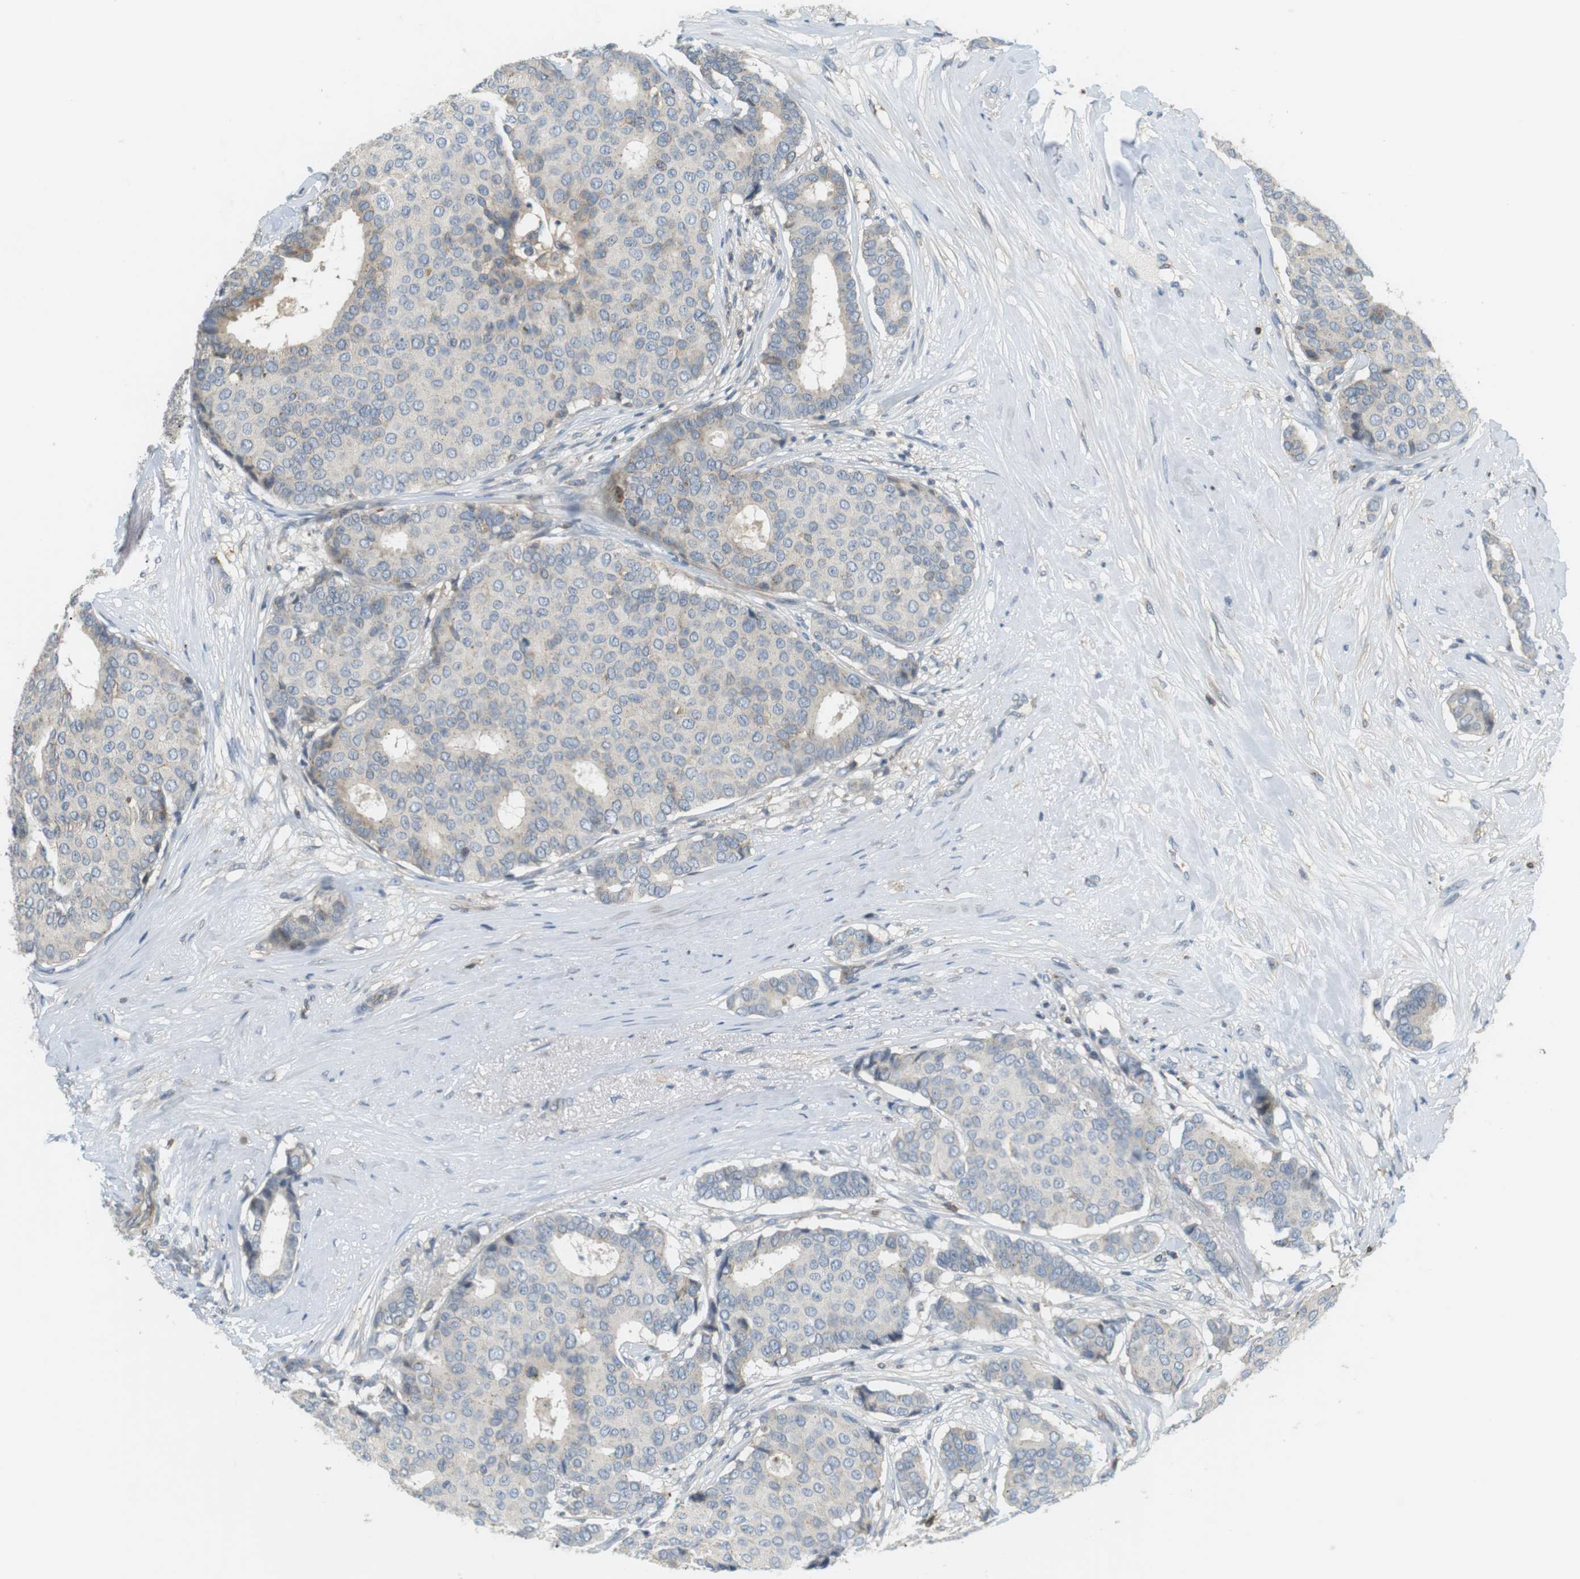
{"staining": {"intensity": "negative", "quantity": "none", "location": "none"}, "tissue": "breast cancer", "cell_type": "Tumor cells", "image_type": "cancer", "snomed": [{"axis": "morphology", "description": "Duct carcinoma"}, {"axis": "topography", "description": "Breast"}], "caption": "Image shows no protein positivity in tumor cells of breast infiltrating ductal carcinoma tissue. Brightfield microscopy of immunohistochemistry stained with DAB (brown) and hematoxylin (blue), captured at high magnification.", "gene": "P2RY1", "patient": {"sex": "female", "age": 75}}